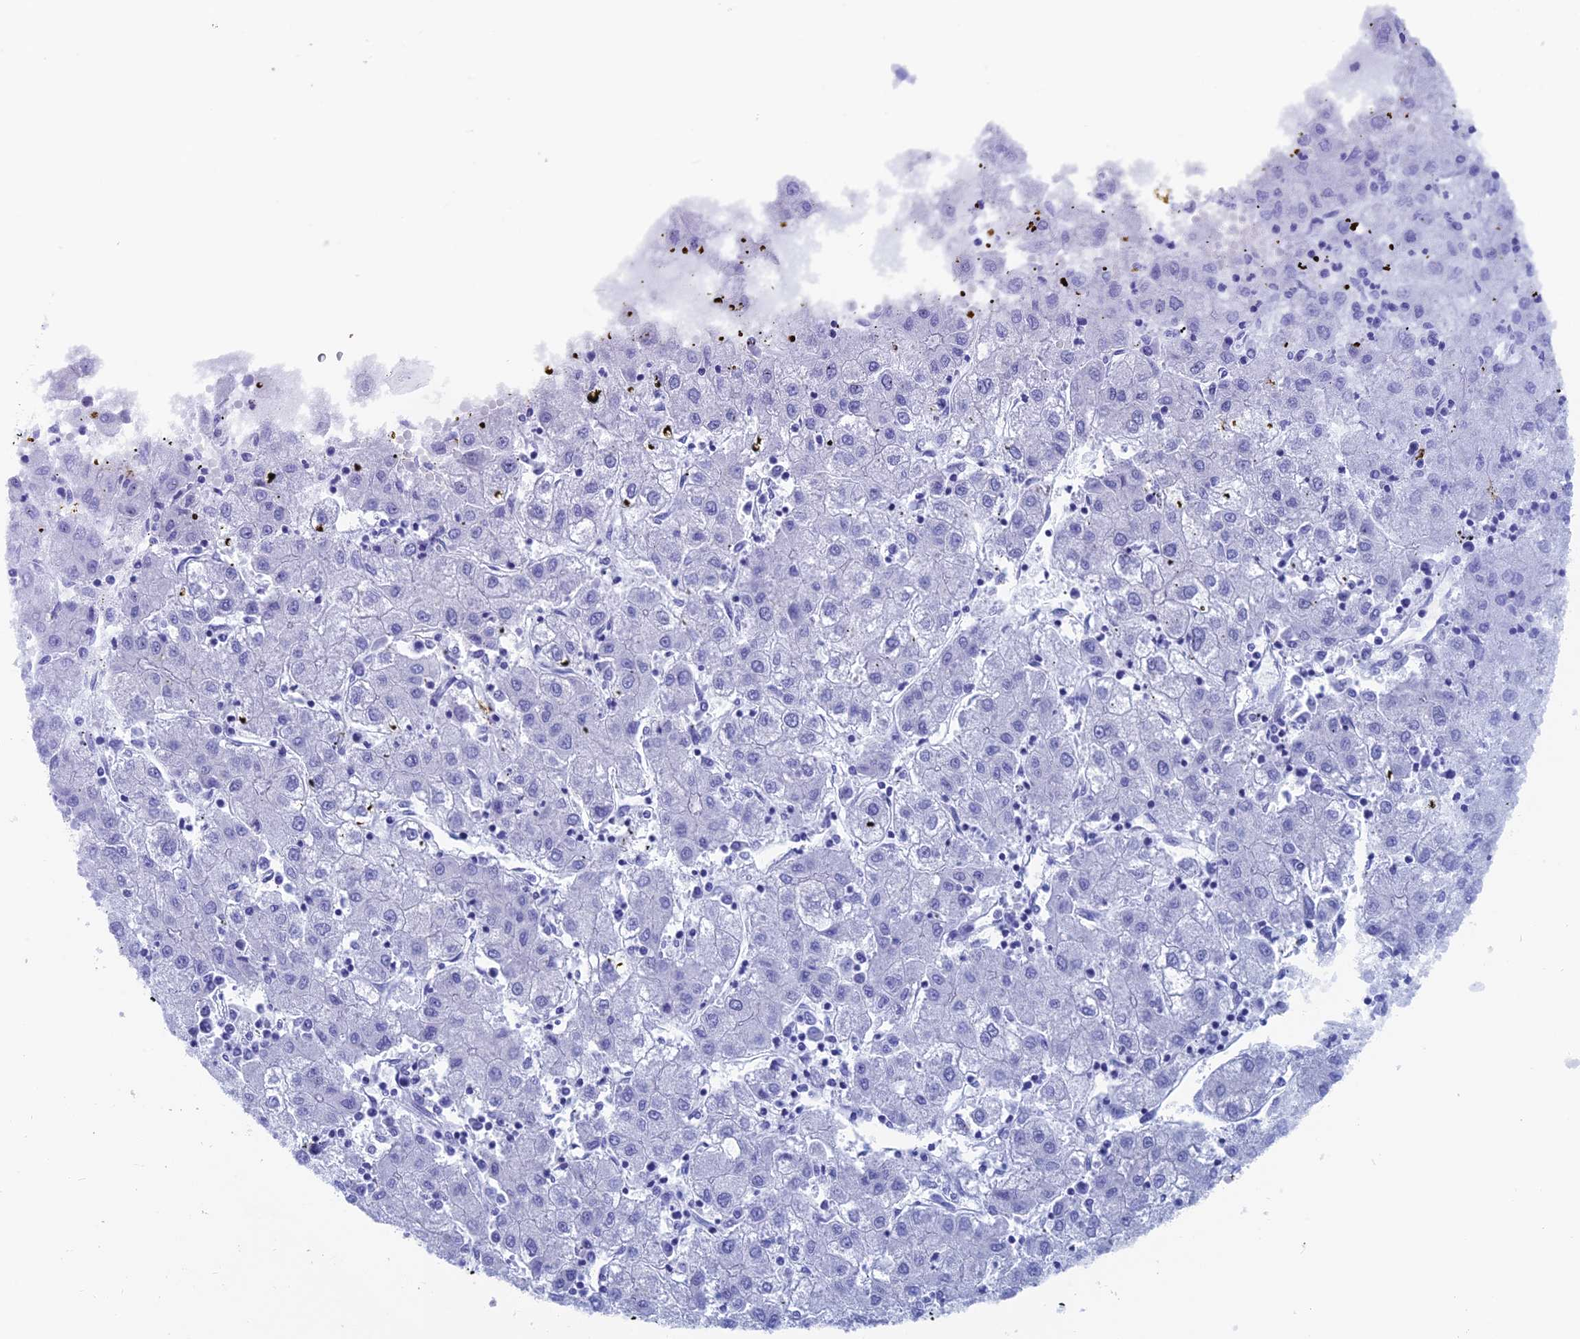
{"staining": {"intensity": "negative", "quantity": "none", "location": "none"}, "tissue": "liver cancer", "cell_type": "Tumor cells", "image_type": "cancer", "snomed": [{"axis": "morphology", "description": "Carcinoma, Hepatocellular, NOS"}, {"axis": "topography", "description": "Liver"}], "caption": "Liver cancer was stained to show a protein in brown. There is no significant expression in tumor cells.", "gene": "CAPS", "patient": {"sex": "male", "age": 72}}